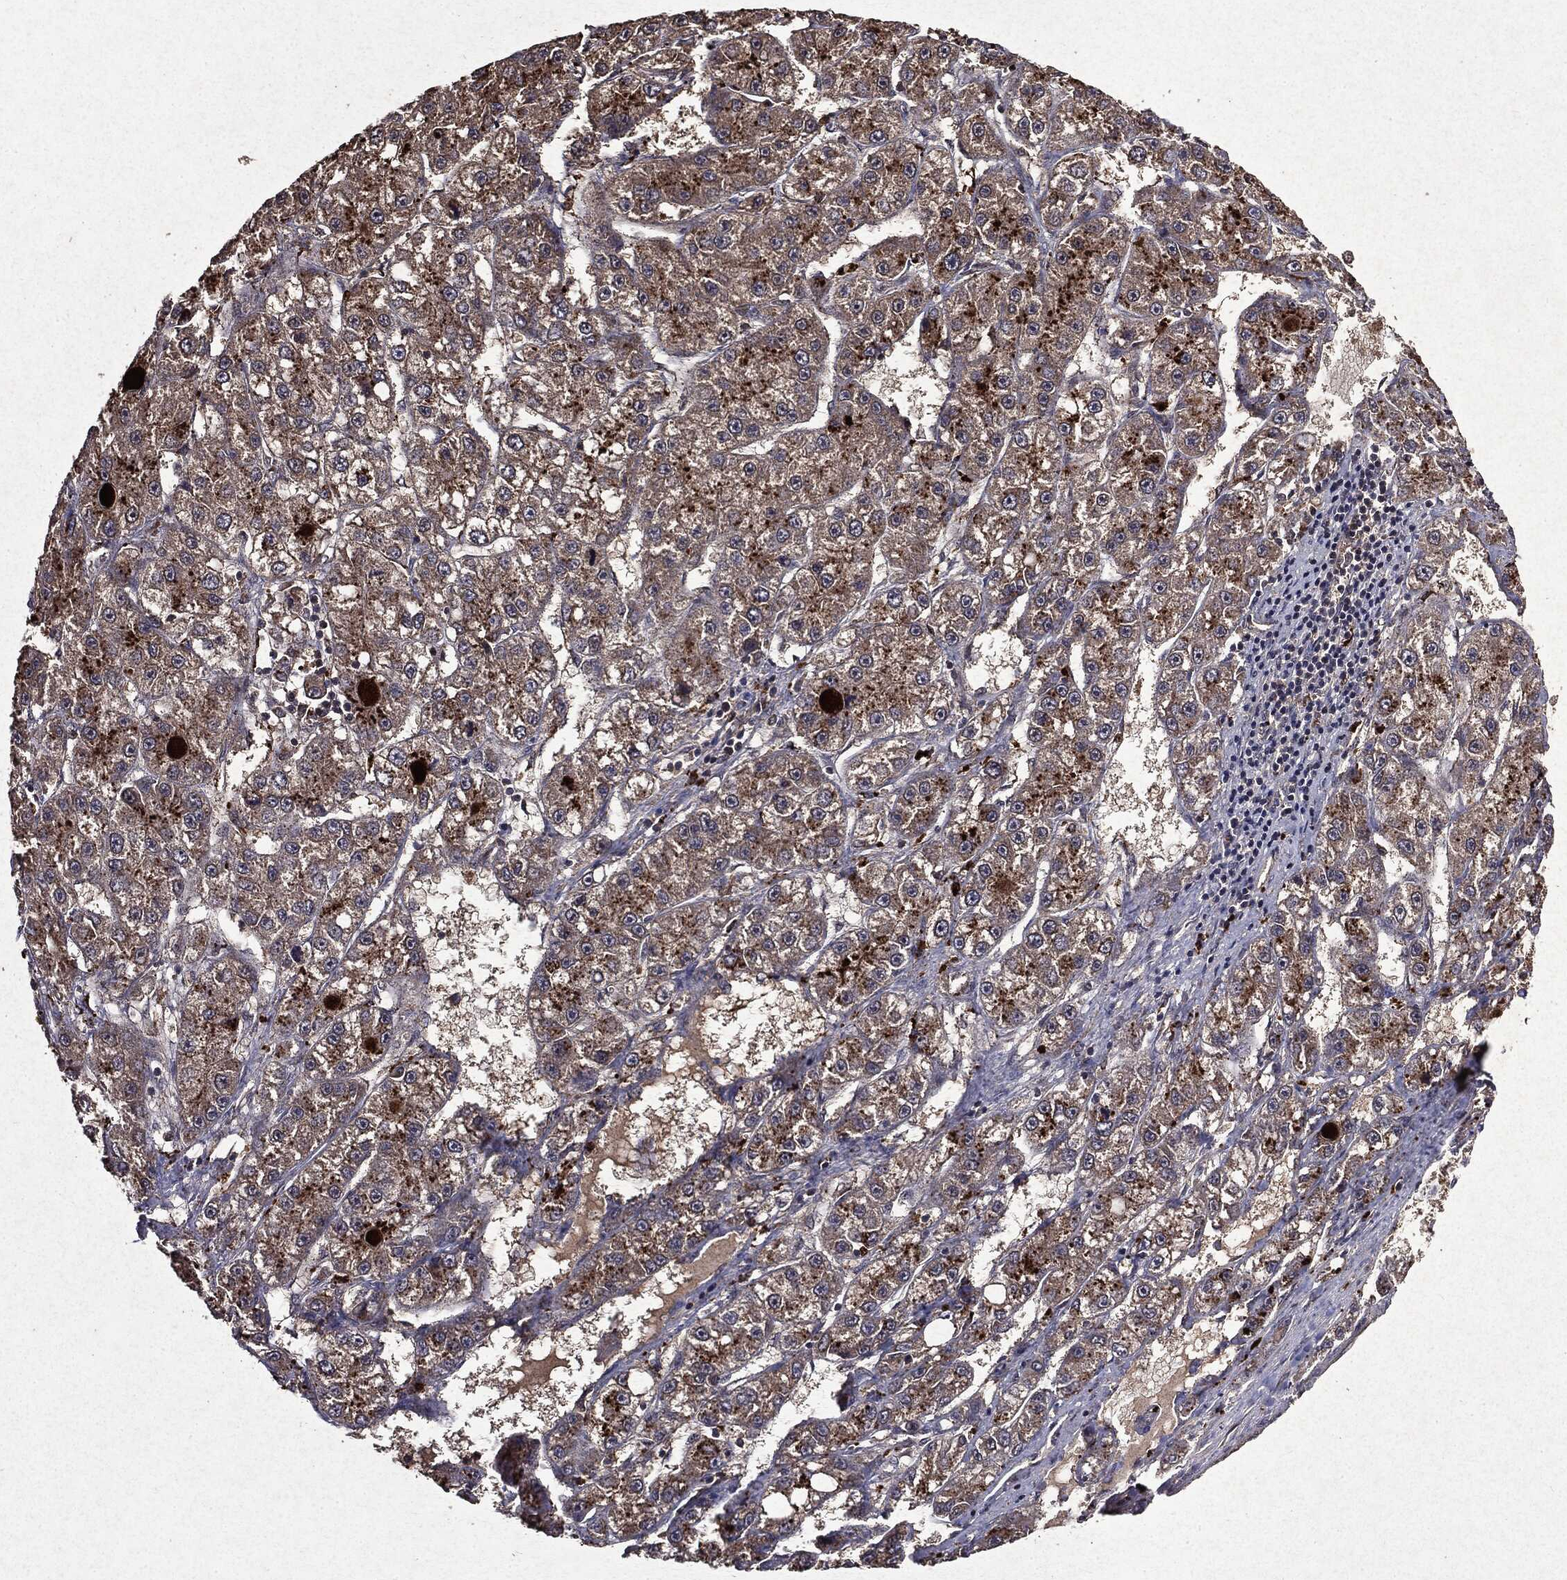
{"staining": {"intensity": "weak", "quantity": ">75%", "location": "cytoplasmic/membranous"}, "tissue": "liver cancer", "cell_type": "Tumor cells", "image_type": "cancer", "snomed": [{"axis": "morphology", "description": "Carcinoma, Hepatocellular, NOS"}, {"axis": "topography", "description": "Liver"}], "caption": "Liver cancer (hepatocellular carcinoma) stained with DAB (3,3'-diaminobenzidine) immunohistochemistry (IHC) exhibits low levels of weak cytoplasmic/membranous expression in approximately >75% of tumor cells.", "gene": "MTOR", "patient": {"sex": "female", "age": 65}}